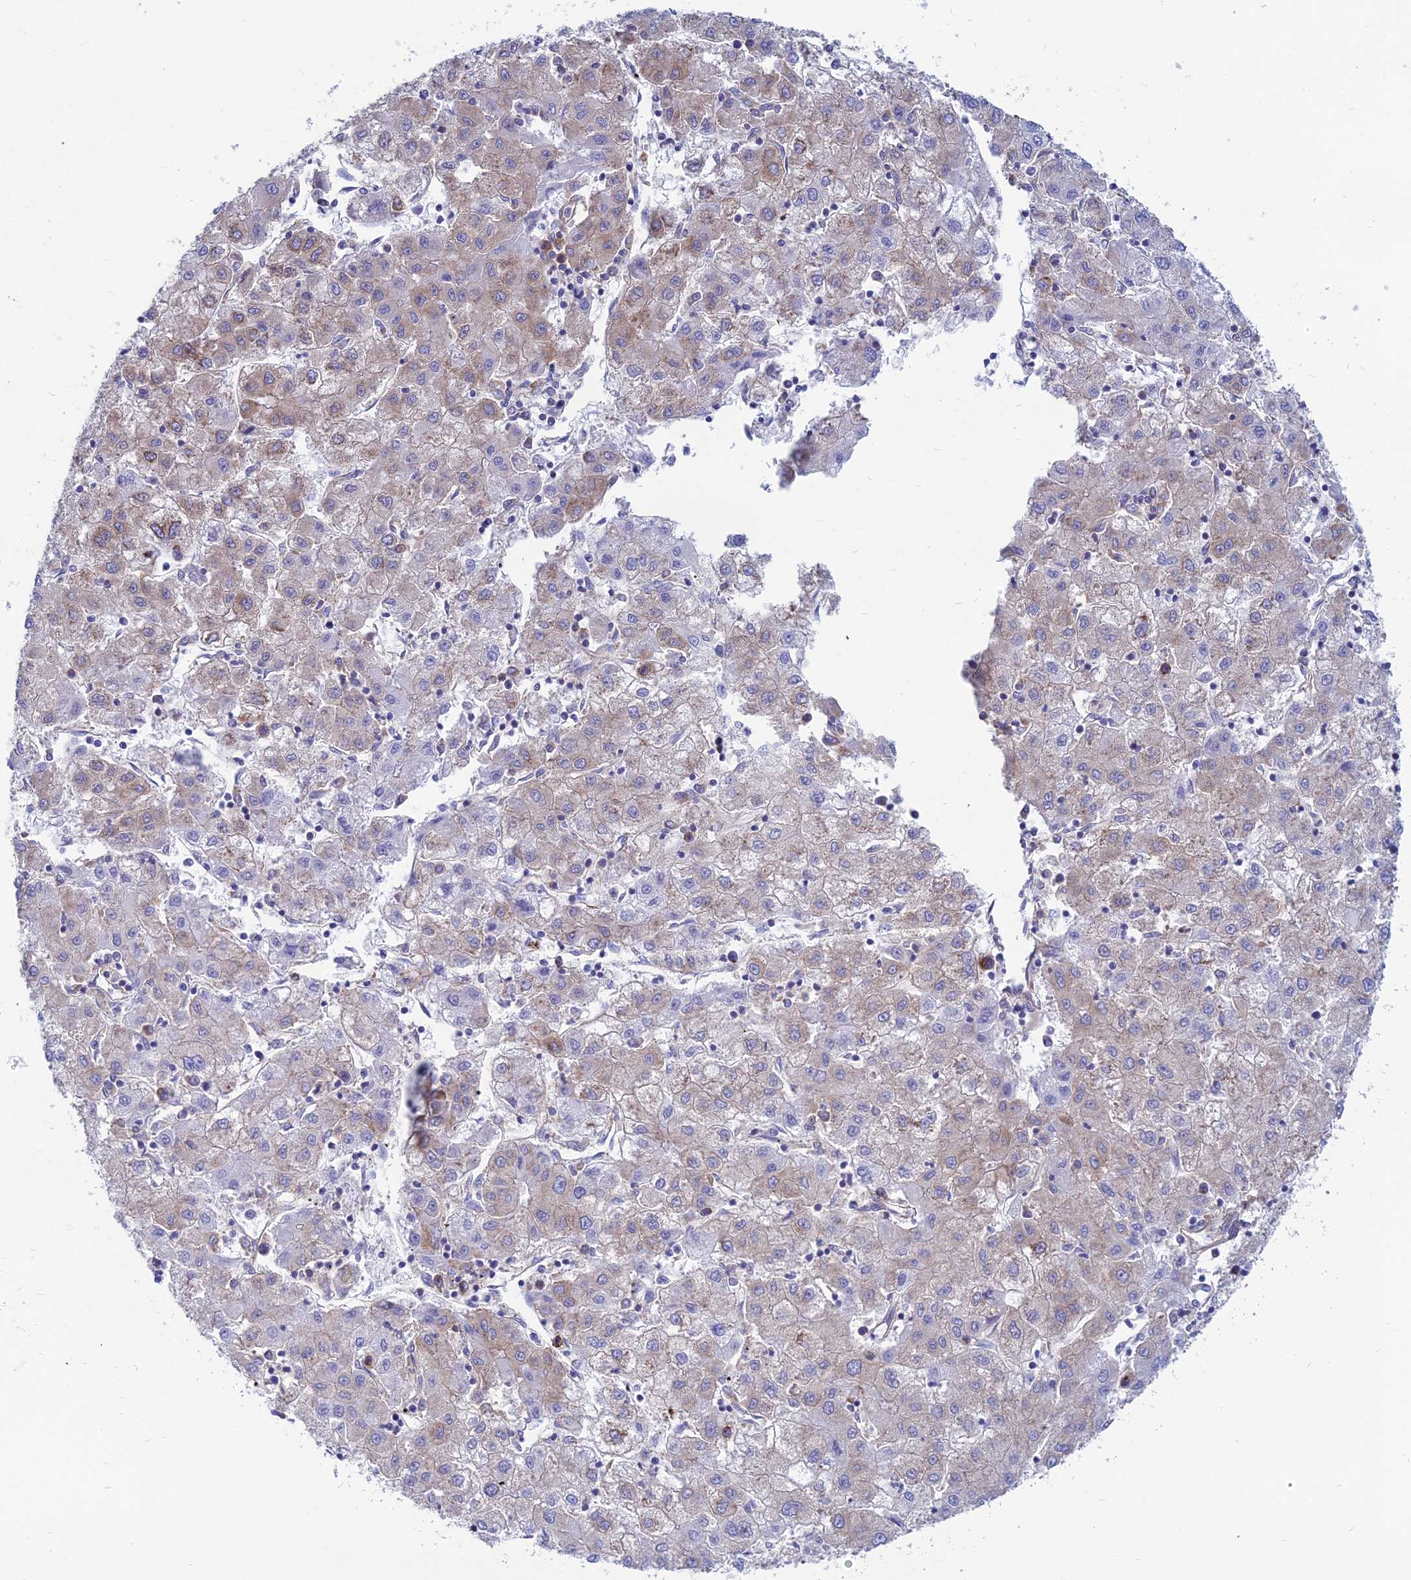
{"staining": {"intensity": "weak", "quantity": "25%-75%", "location": "cytoplasmic/membranous"}, "tissue": "liver cancer", "cell_type": "Tumor cells", "image_type": "cancer", "snomed": [{"axis": "morphology", "description": "Carcinoma, Hepatocellular, NOS"}, {"axis": "topography", "description": "Liver"}], "caption": "A histopathology image of hepatocellular carcinoma (liver) stained for a protein displays weak cytoplasmic/membranous brown staining in tumor cells.", "gene": "TXLNA", "patient": {"sex": "male", "age": 72}}